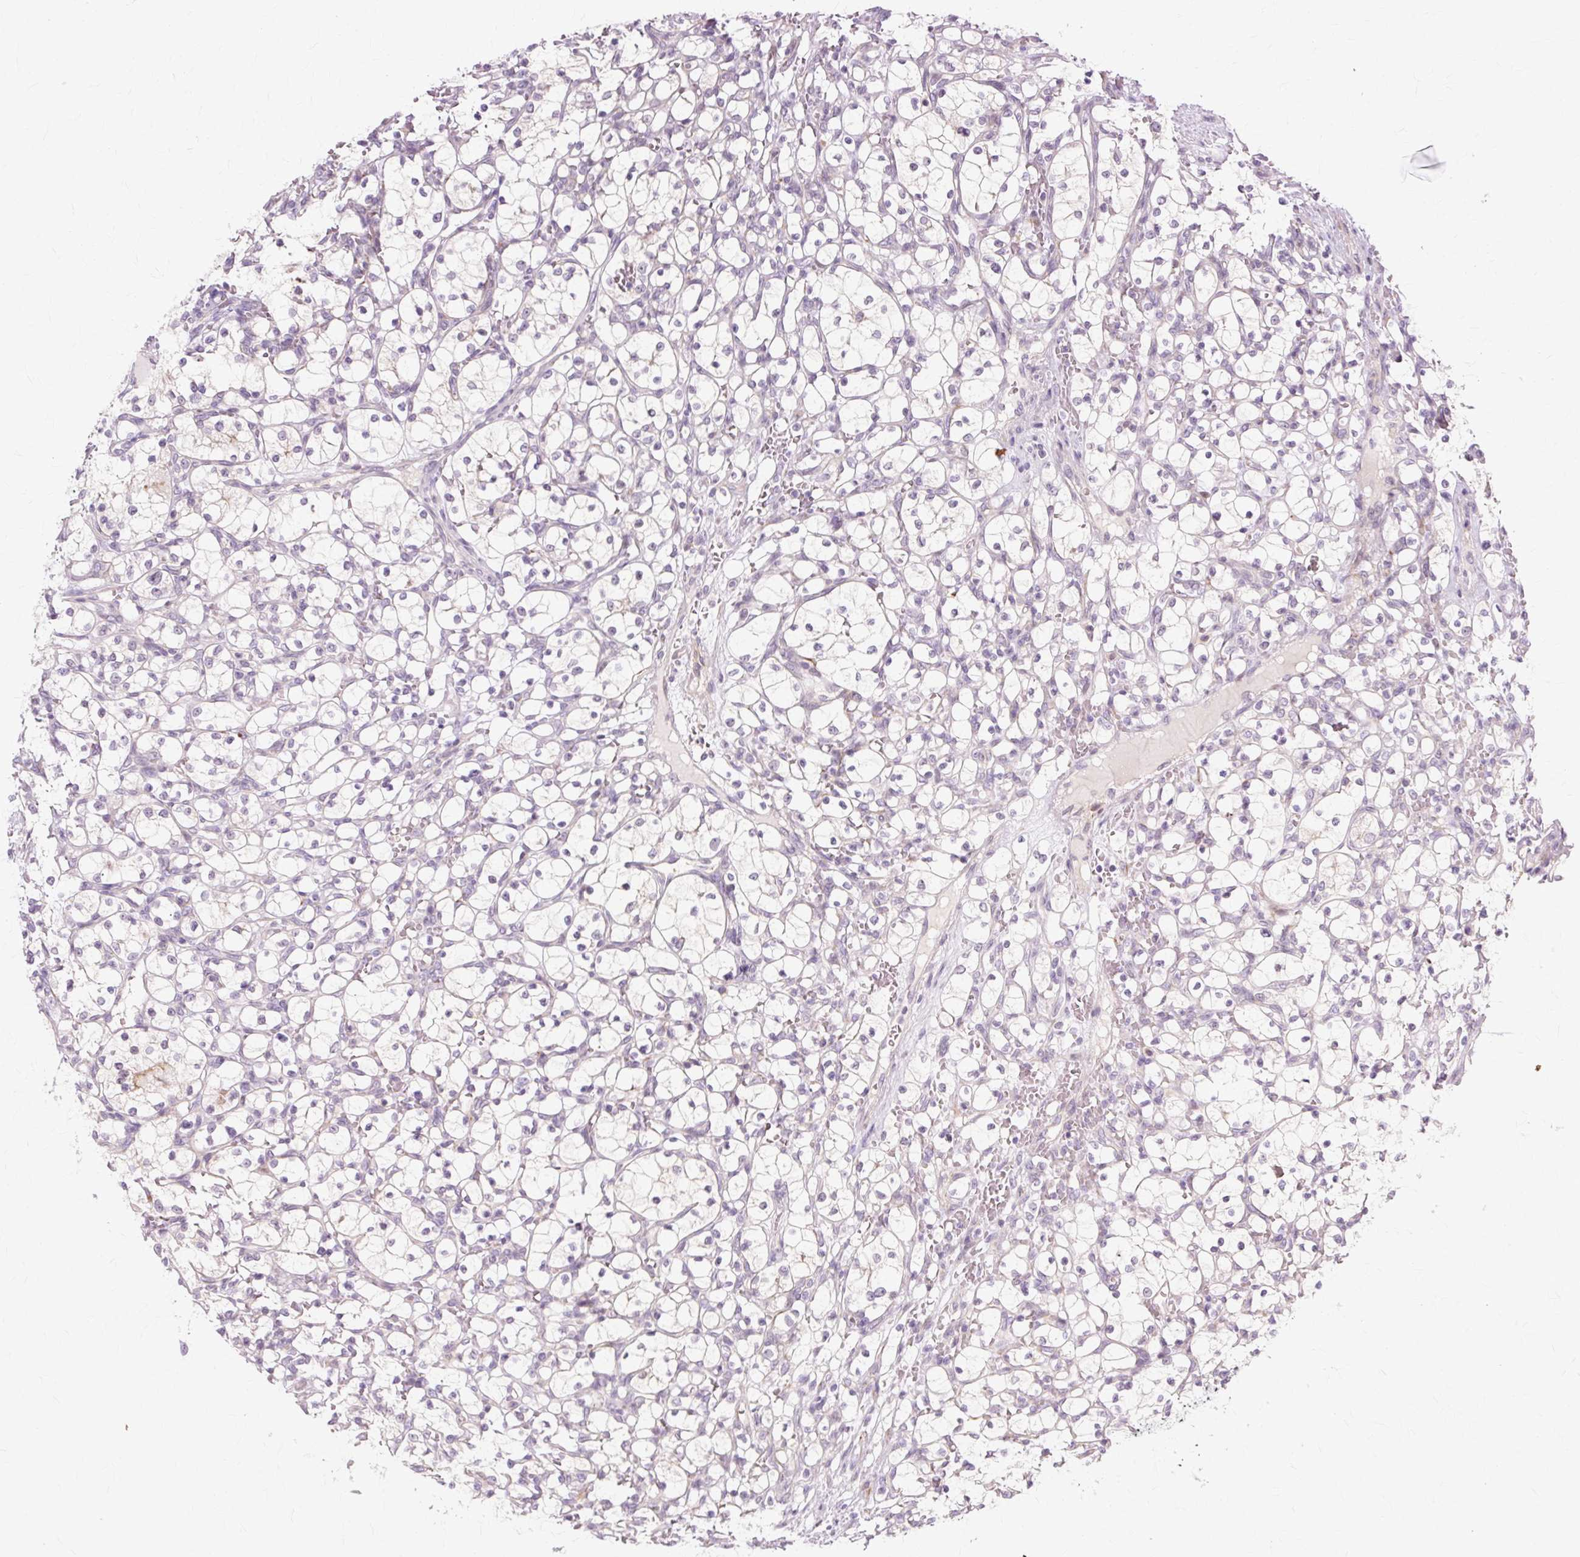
{"staining": {"intensity": "negative", "quantity": "none", "location": "none"}, "tissue": "renal cancer", "cell_type": "Tumor cells", "image_type": "cancer", "snomed": [{"axis": "morphology", "description": "Adenocarcinoma, NOS"}, {"axis": "topography", "description": "Kidney"}], "caption": "A histopathology image of human renal cancer is negative for staining in tumor cells.", "gene": "ZNF35", "patient": {"sex": "female", "age": 69}}